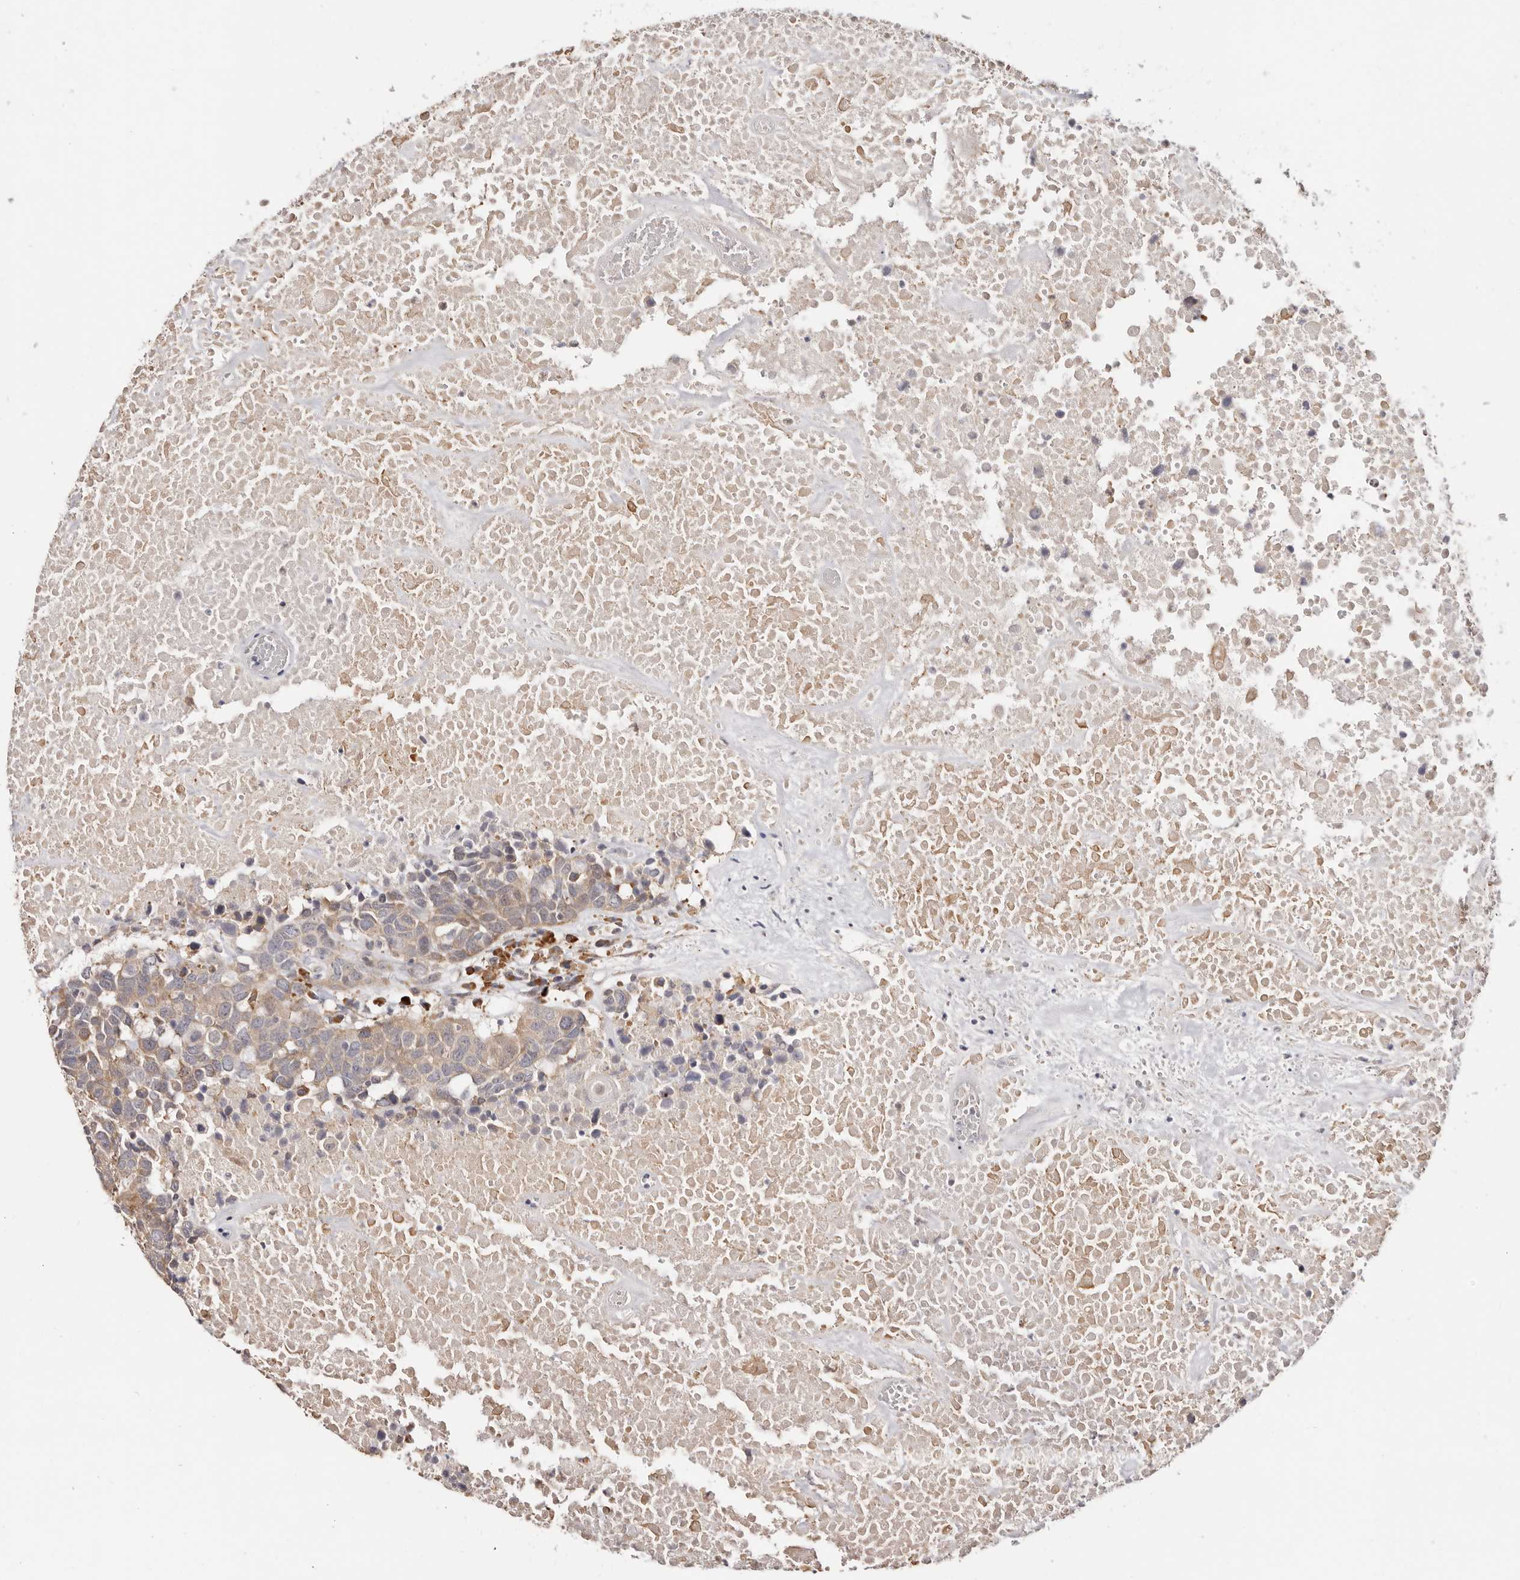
{"staining": {"intensity": "weak", "quantity": "25%-75%", "location": "cytoplasmic/membranous"}, "tissue": "head and neck cancer", "cell_type": "Tumor cells", "image_type": "cancer", "snomed": [{"axis": "morphology", "description": "Squamous cell carcinoma, NOS"}, {"axis": "topography", "description": "Head-Neck"}], "caption": "Immunohistochemistry (IHC) micrograph of human head and neck cancer (squamous cell carcinoma) stained for a protein (brown), which shows low levels of weak cytoplasmic/membranous staining in about 25%-75% of tumor cells.", "gene": "BCL2L15", "patient": {"sex": "male", "age": 66}}